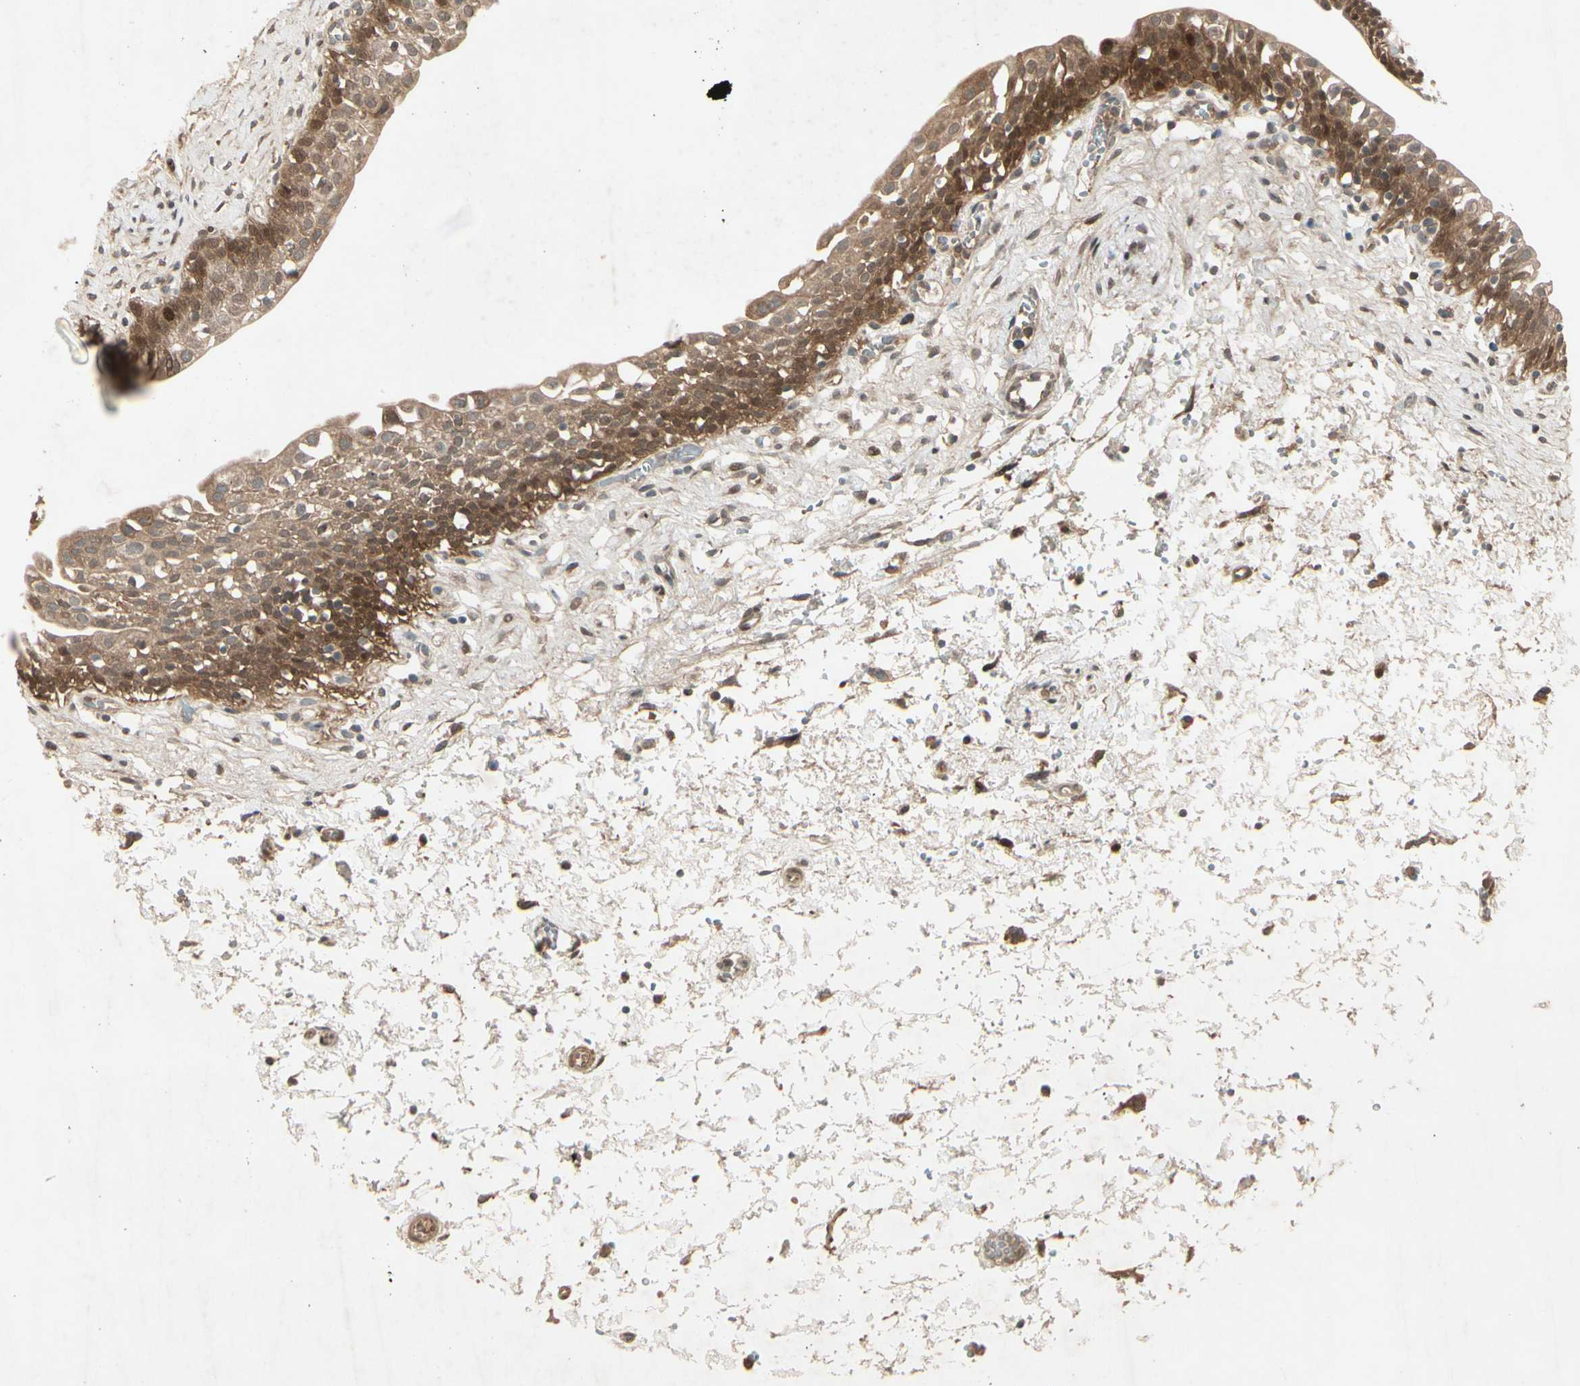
{"staining": {"intensity": "strong", "quantity": ">75%", "location": "cytoplasmic/membranous"}, "tissue": "urinary bladder", "cell_type": "Urothelial cells", "image_type": "normal", "snomed": [{"axis": "morphology", "description": "Normal tissue, NOS"}, {"axis": "topography", "description": "Urinary bladder"}], "caption": "Protein expression by immunohistochemistry (IHC) reveals strong cytoplasmic/membranous expression in approximately >75% of urothelial cells in unremarkable urinary bladder. (DAB IHC, brown staining for protein, blue staining for nuclei).", "gene": "FHDC1", "patient": {"sex": "male", "age": 55}}